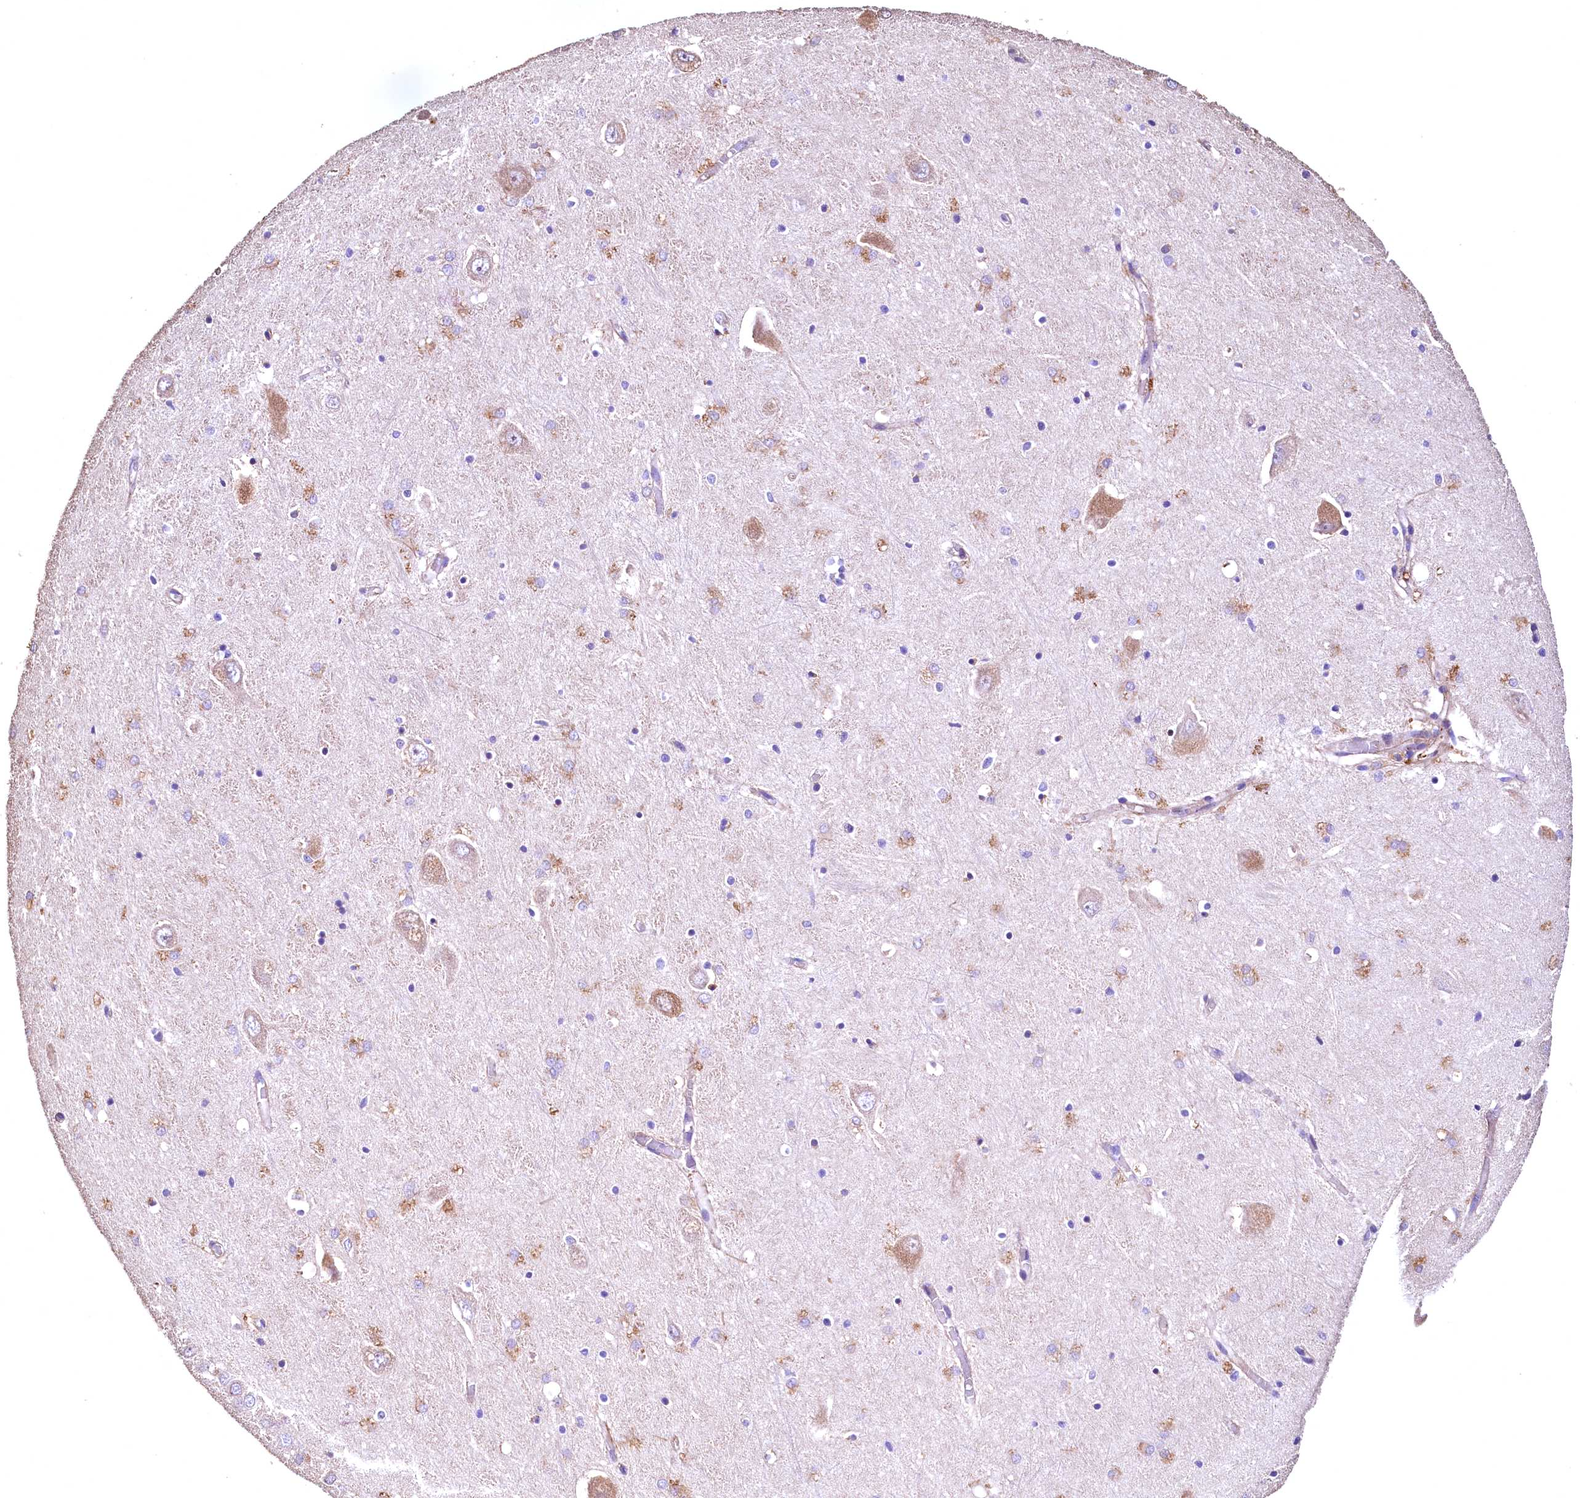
{"staining": {"intensity": "moderate", "quantity": "<25%", "location": "cytoplasmic/membranous"}, "tissue": "hippocampus", "cell_type": "Glial cells", "image_type": "normal", "snomed": [{"axis": "morphology", "description": "Normal tissue, NOS"}, {"axis": "topography", "description": "Hippocampus"}], "caption": "Immunohistochemistry (IHC) histopathology image of normal hippocampus: human hippocampus stained using immunohistochemistry (IHC) displays low levels of moderate protein expression localized specifically in the cytoplasmic/membranous of glial cells, appearing as a cytoplasmic/membranous brown color.", "gene": "RASSF1", "patient": {"sex": "male", "age": 70}}